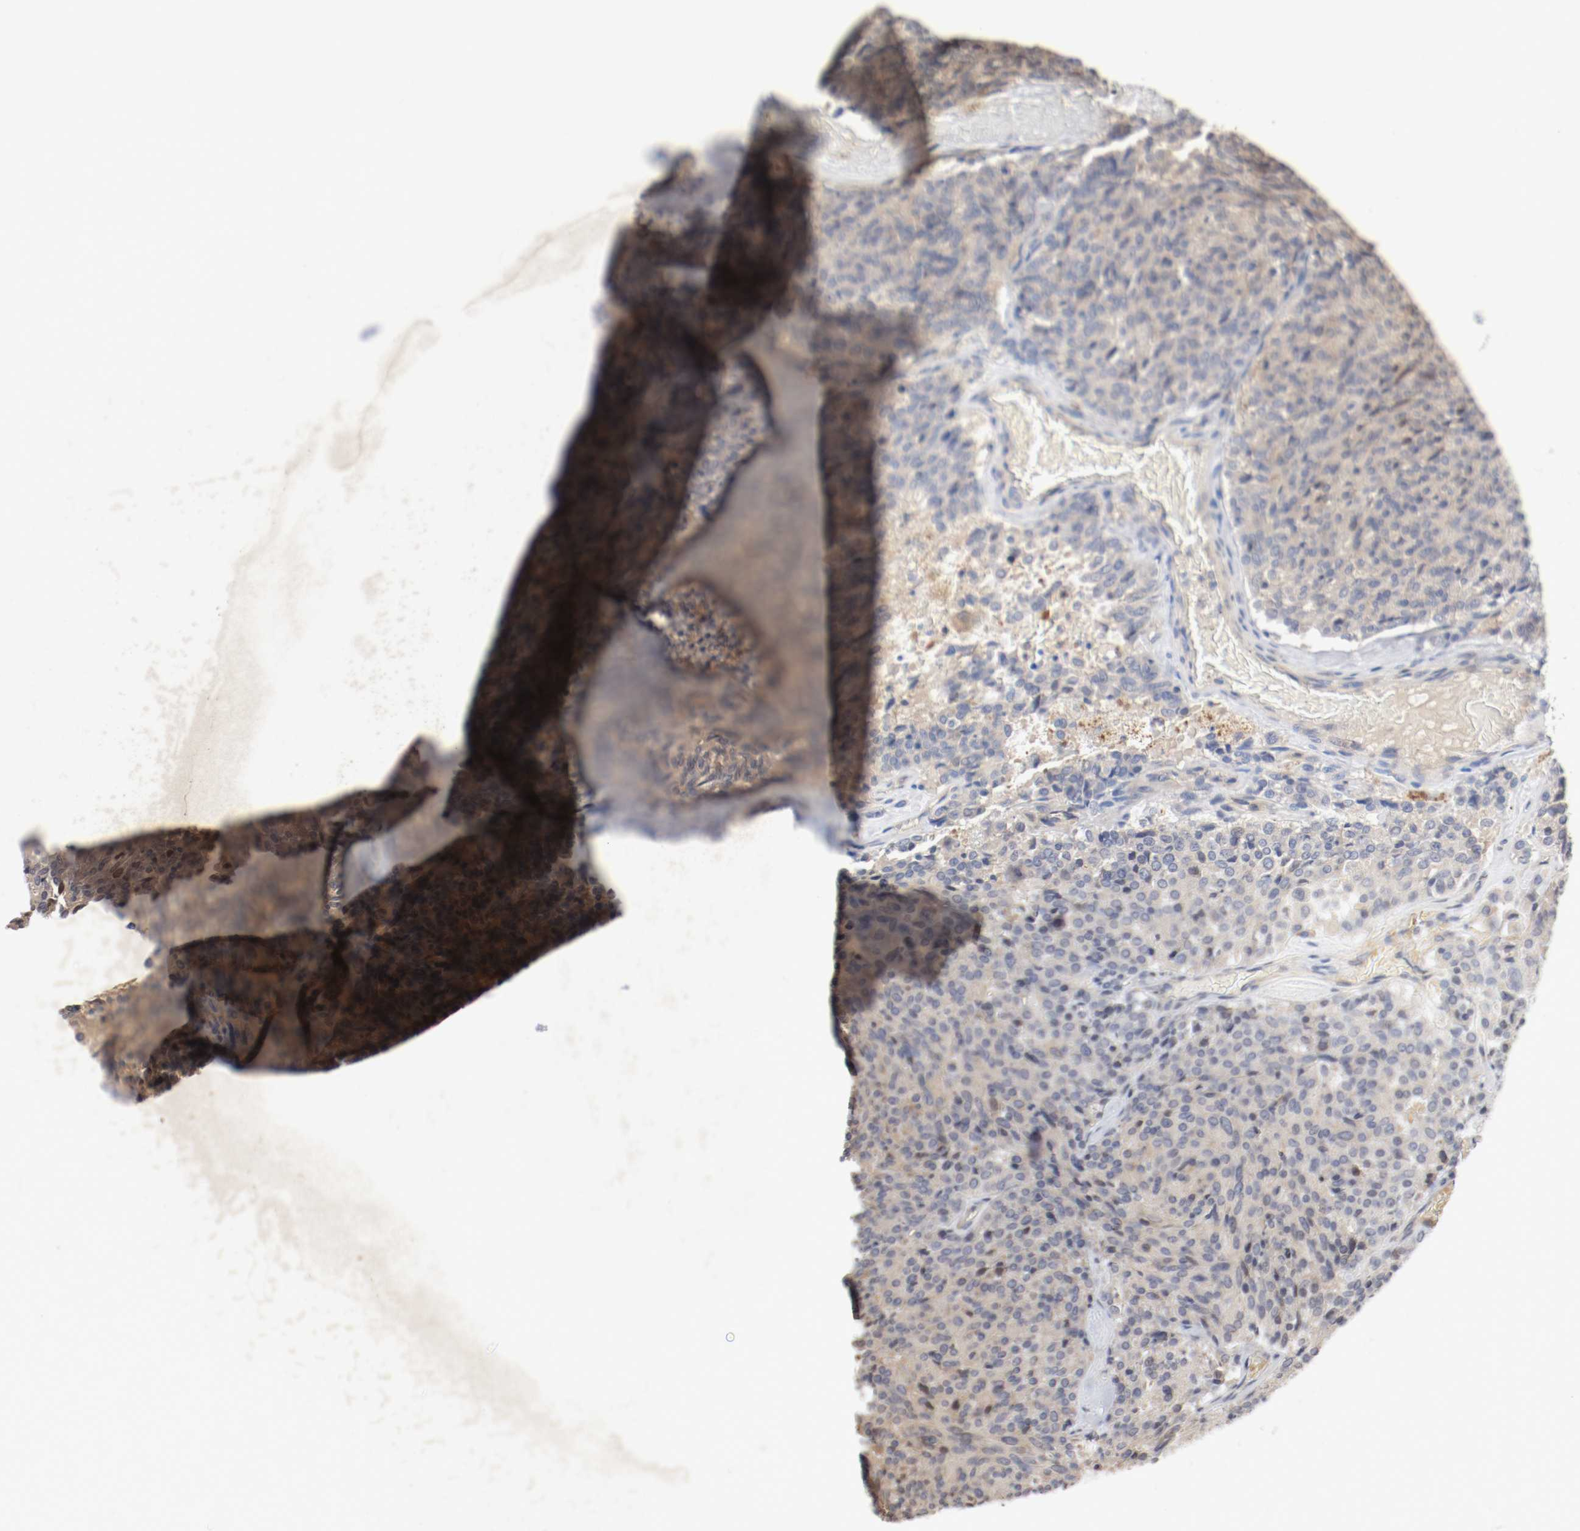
{"staining": {"intensity": "weak", "quantity": ">75%", "location": "cytoplasmic/membranous"}, "tissue": "carcinoid", "cell_type": "Tumor cells", "image_type": "cancer", "snomed": [{"axis": "morphology", "description": "Carcinoid, malignant, NOS"}, {"axis": "topography", "description": "Pancreas"}], "caption": "High-power microscopy captured an IHC image of malignant carcinoid, revealing weak cytoplasmic/membranous expression in about >75% of tumor cells.", "gene": "REN", "patient": {"sex": "female", "age": 54}}